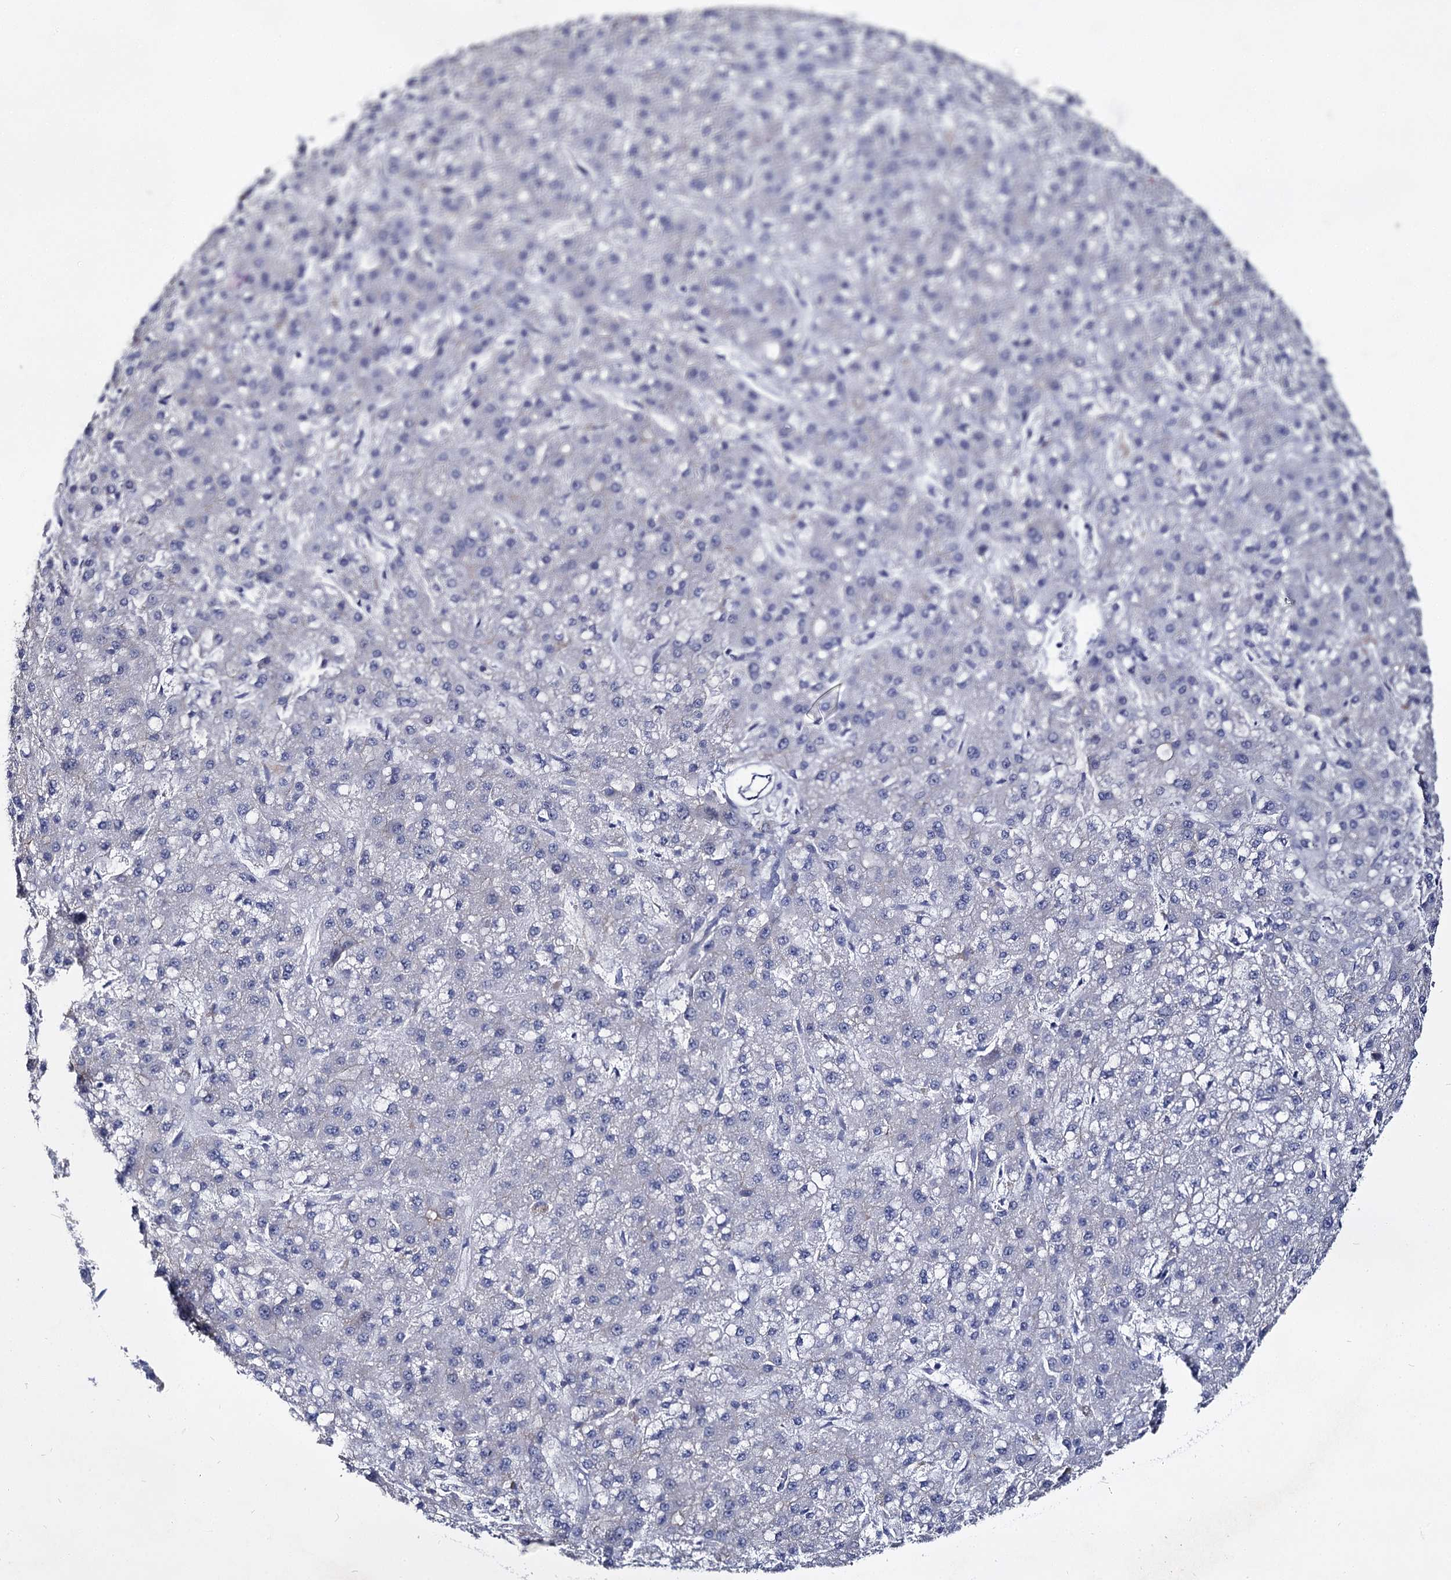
{"staining": {"intensity": "negative", "quantity": "none", "location": "none"}, "tissue": "liver cancer", "cell_type": "Tumor cells", "image_type": "cancer", "snomed": [{"axis": "morphology", "description": "Carcinoma, Hepatocellular, NOS"}, {"axis": "topography", "description": "Liver"}], "caption": "An IHC histopathology image of hepatocellular carcinoma (liver) is shown. There is no staining in tumor cells of hepatocellular carcinoma (liver).", "gene": "CBFB", "patient": {"sex": "male", "age": 67}}